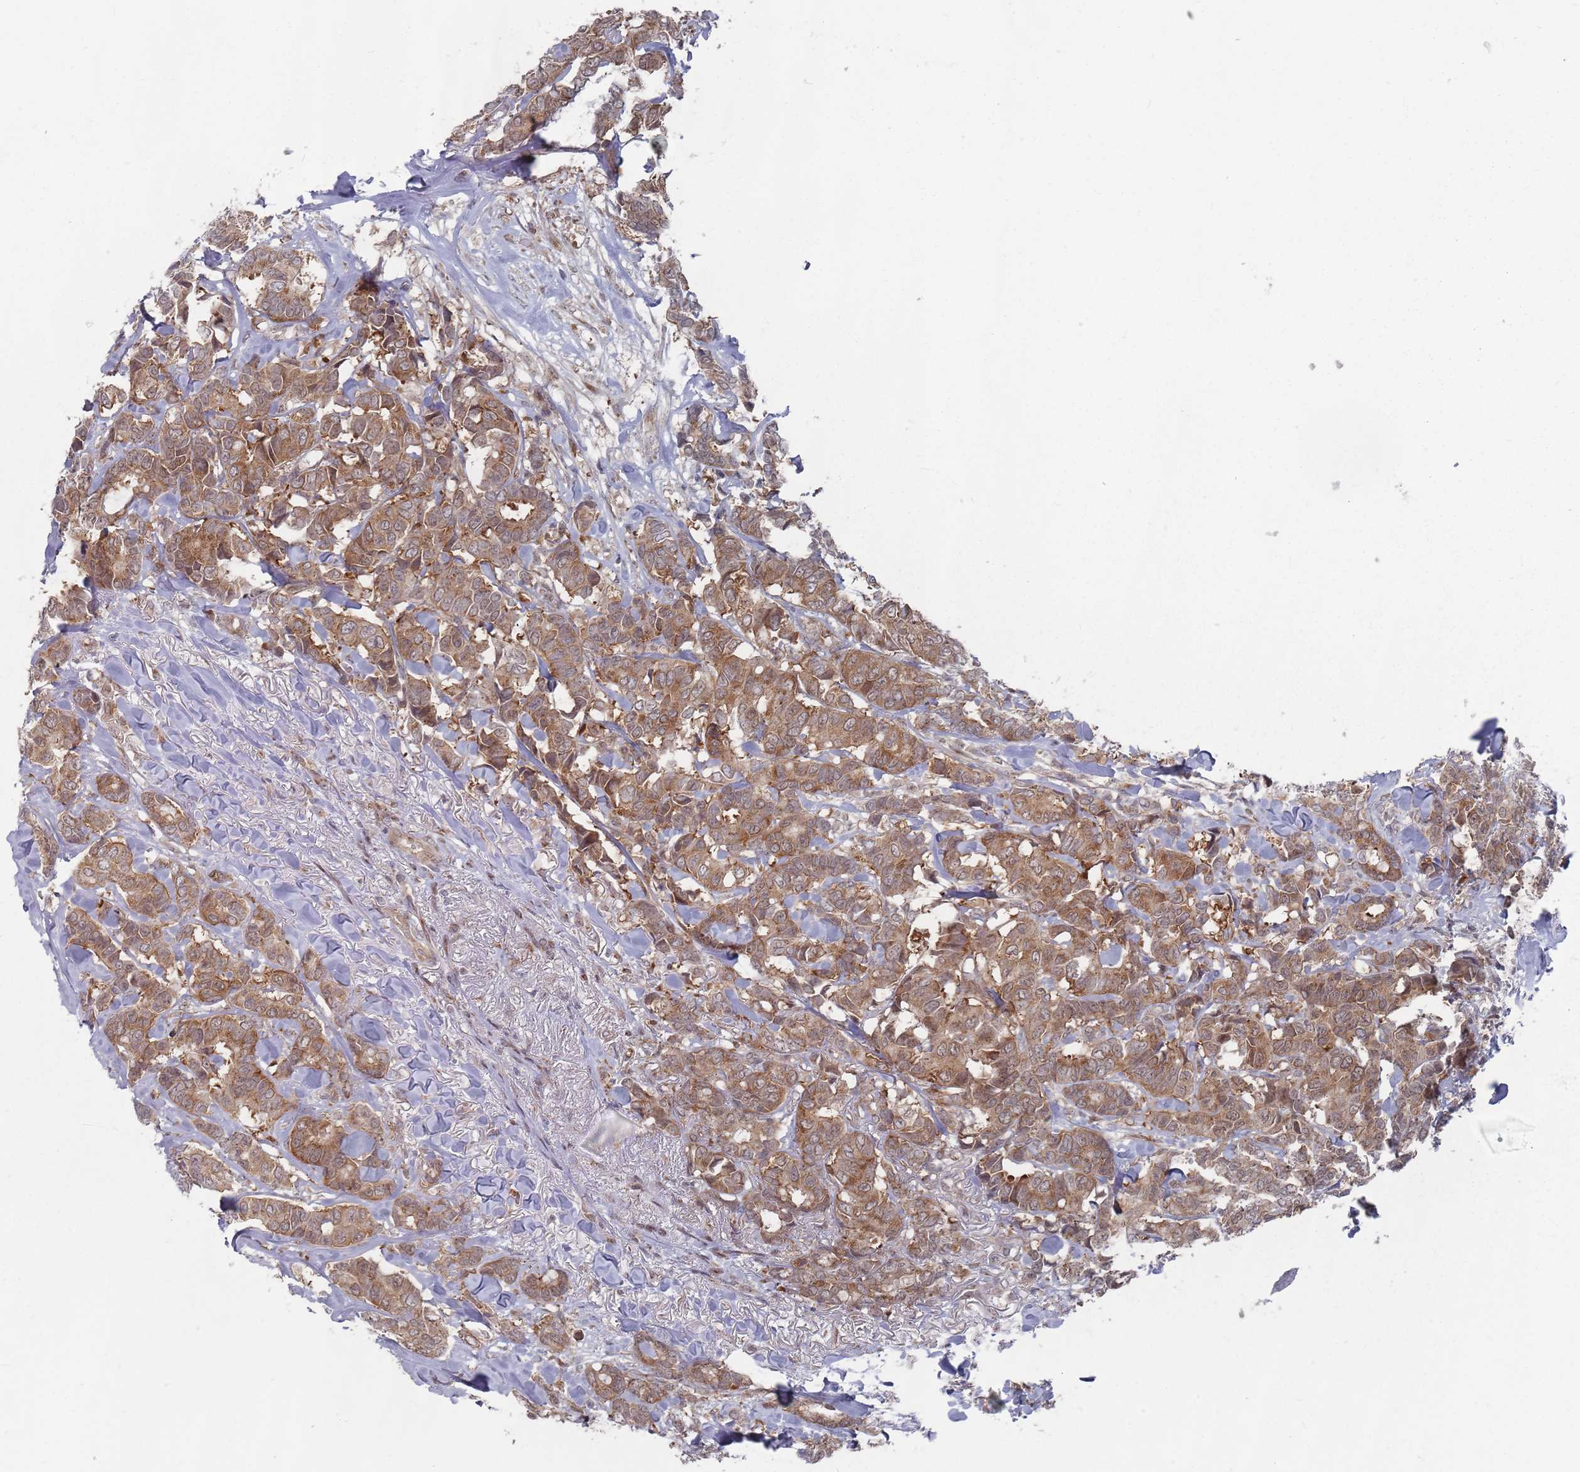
{"staining": {"intensity": "moderate", "quantity": ">75%", "location": "cytoplasmic/membranous"}, "tissue": "breast cancer", "cell_type": "Tumor cells", "image_type": "cancer", "snomed": [{"axis": "morphology", "description": "Duct carcinoma"}, {"axis": "topography", "description": "Breast"}], "caption": "Brown immunohistochemical staining in human breast cancer (invasive ductal carcinoma) reveals moderate cytoplasmic/membranous staining in approximately >75% of tumor cells. (Stains: DAB in brown, nuclei in blue, Microscopy: brightfield microscopy at high magnification).", "gene": "FMO4", "patient": {"sex": "female", "age": 87}}